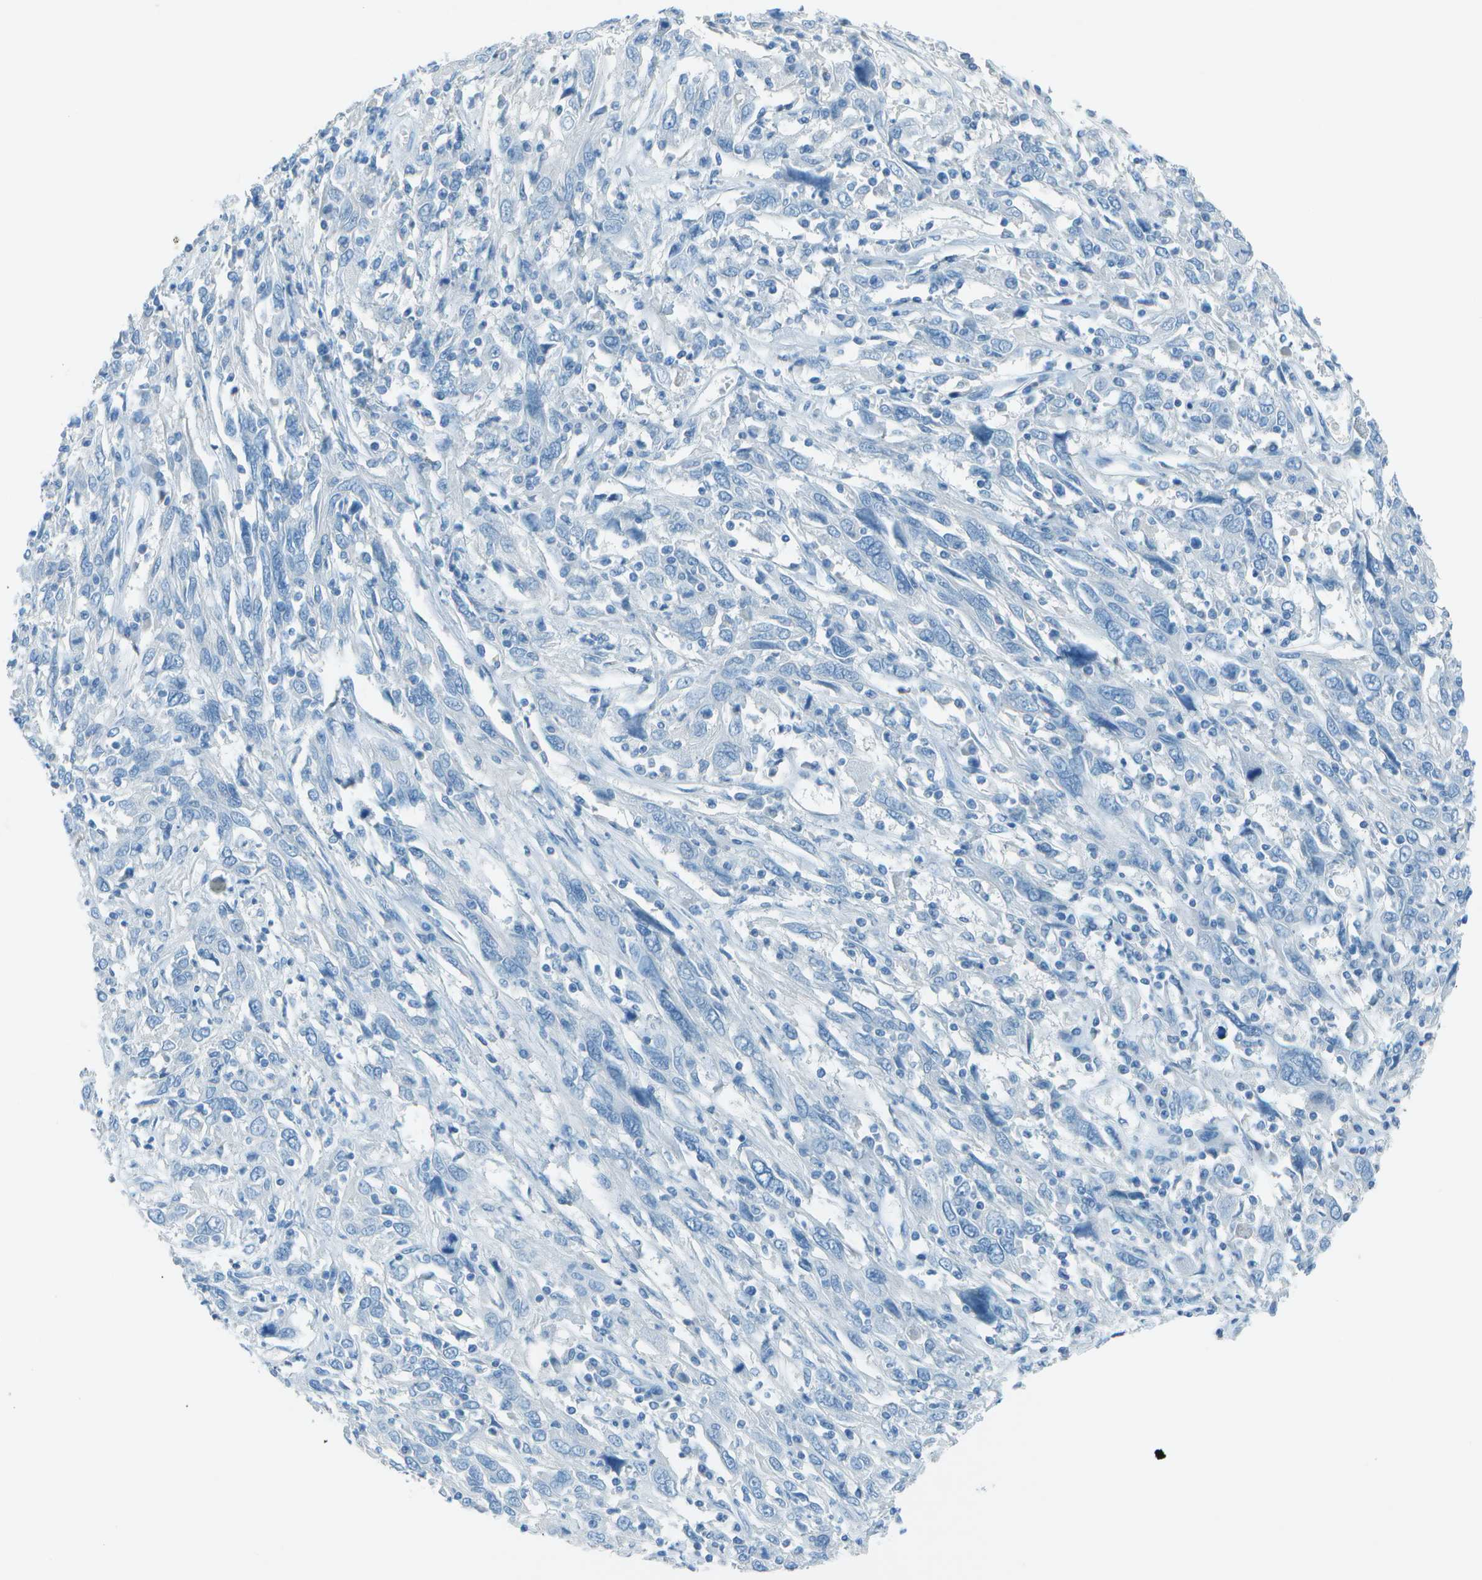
{"staining": {"intensity": "negative", "quantity": "none", "location": "none"}, "tissue": "cervical cancer", "cell_type": "Tumor cells", "image_type": "cancer", "snomed": [{"axis": "morphology", "description": "Squamous cell carcinoma, NOS"}, {"axis": "topography", "description": "Cervix"}], "caption": "Immunohistochemistry histopathology image of cervical cancer (squamous cell carcinoma) stained for a protein (brown), which reveals no expression in tumor cells. Nuclei are stained in blue.", "gene": "FGF1", "patient": {"sex": "female", "age": 46}}